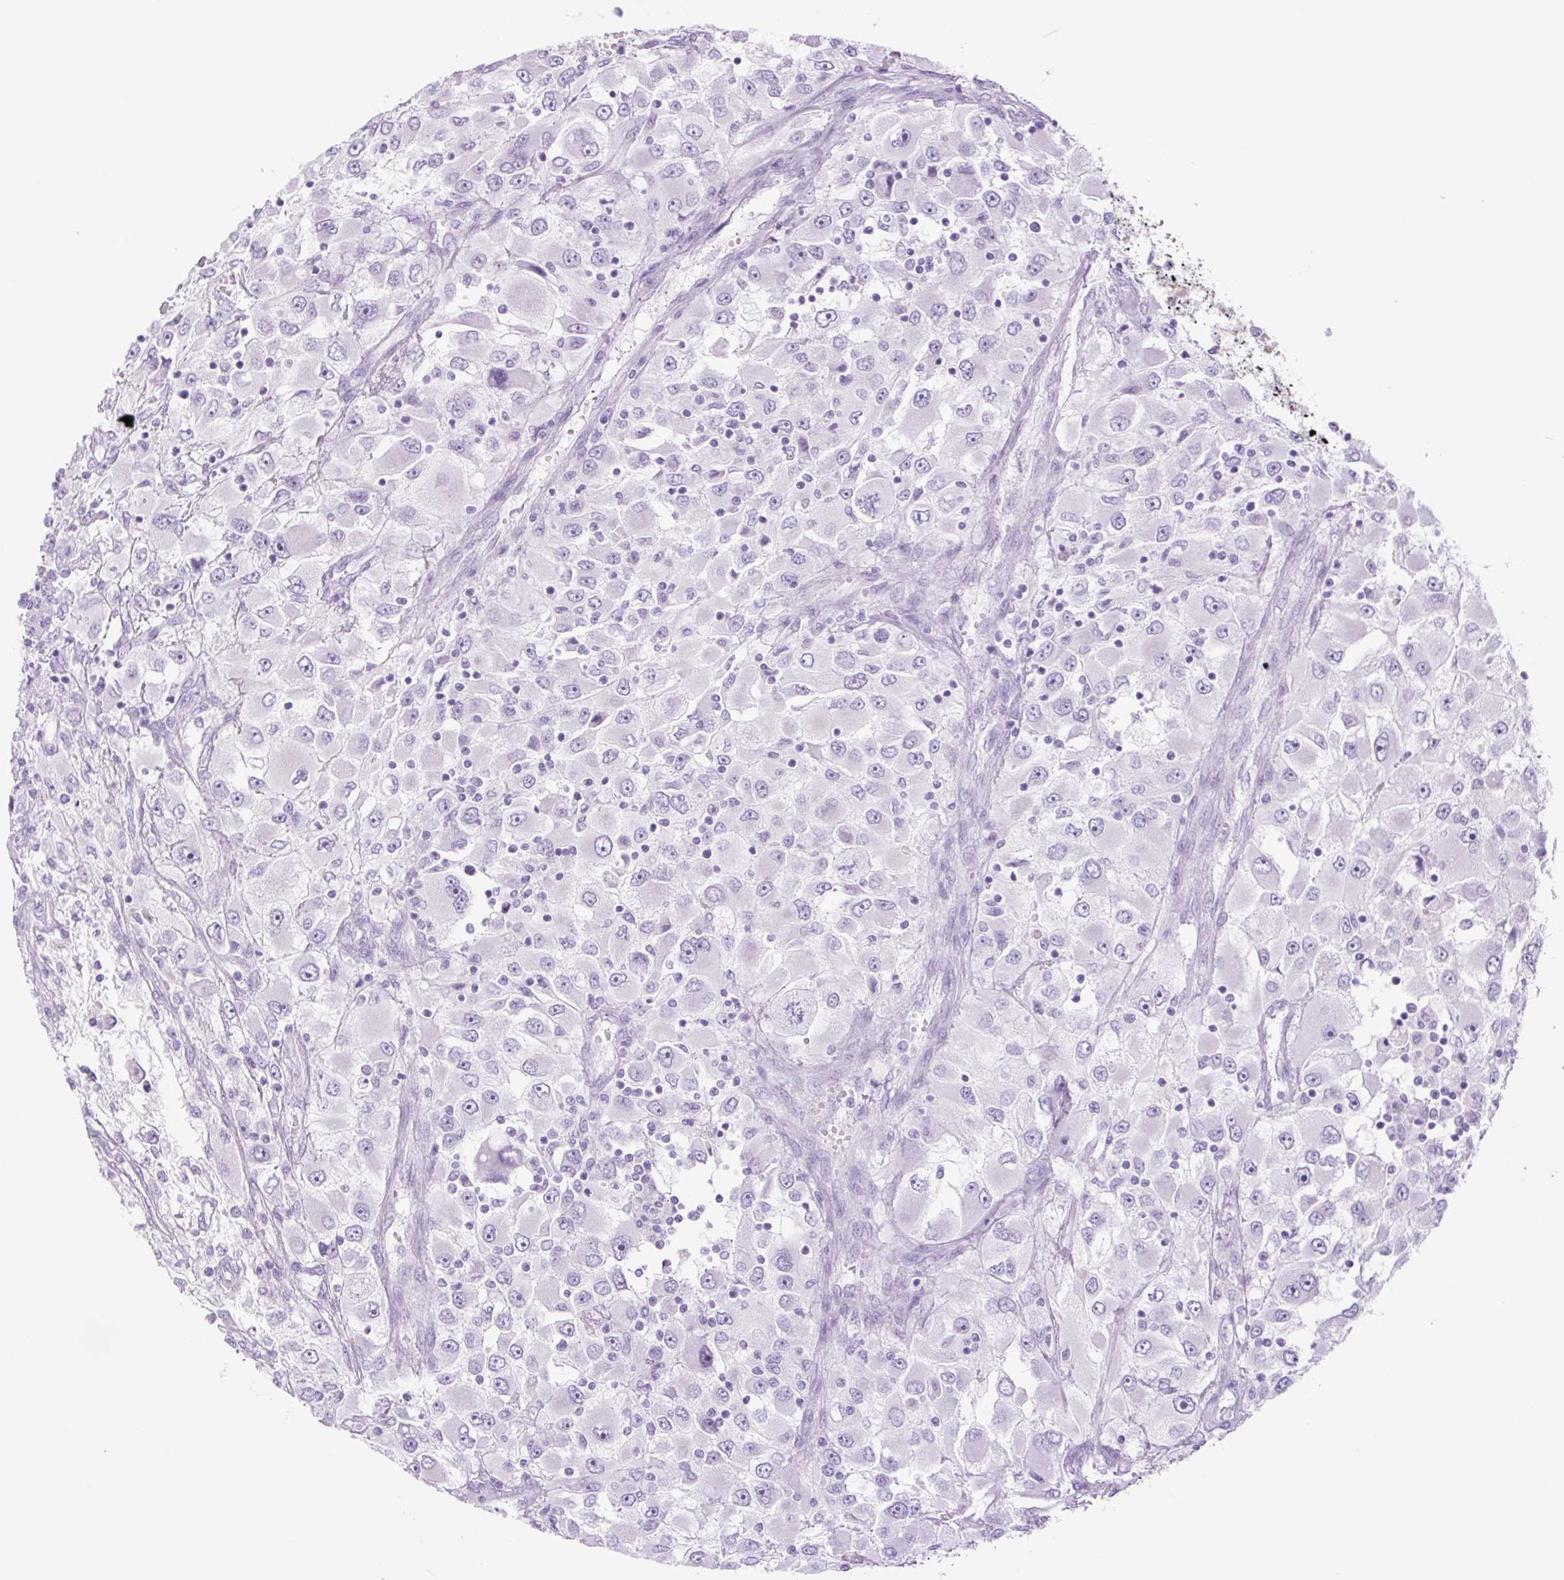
{"staining": {"intensity": "negative", "quantity": "none", "location": "none"}, "tissue": "renal cancer", "cell_type": "Tumor cells", "image_type": "cancer", "snomed": [{"axis": "morphology", "description": "Adenocarcinoma, NOS"}, {"axis": "topography", "description": "Kidney"}], "caption": "Micrograph shows no protein positivity in tumor cells of adenocarcinoma (renal) tissue. Brightfield microscopy of immunohistochemistry (IHC) stained with DAB (3,3'-diaminobenzidine) (brown) and hematoxylin (blue), captured at high magnification.", "gene": "TFF2", "patient": {"sex": "female", "age": 52}}